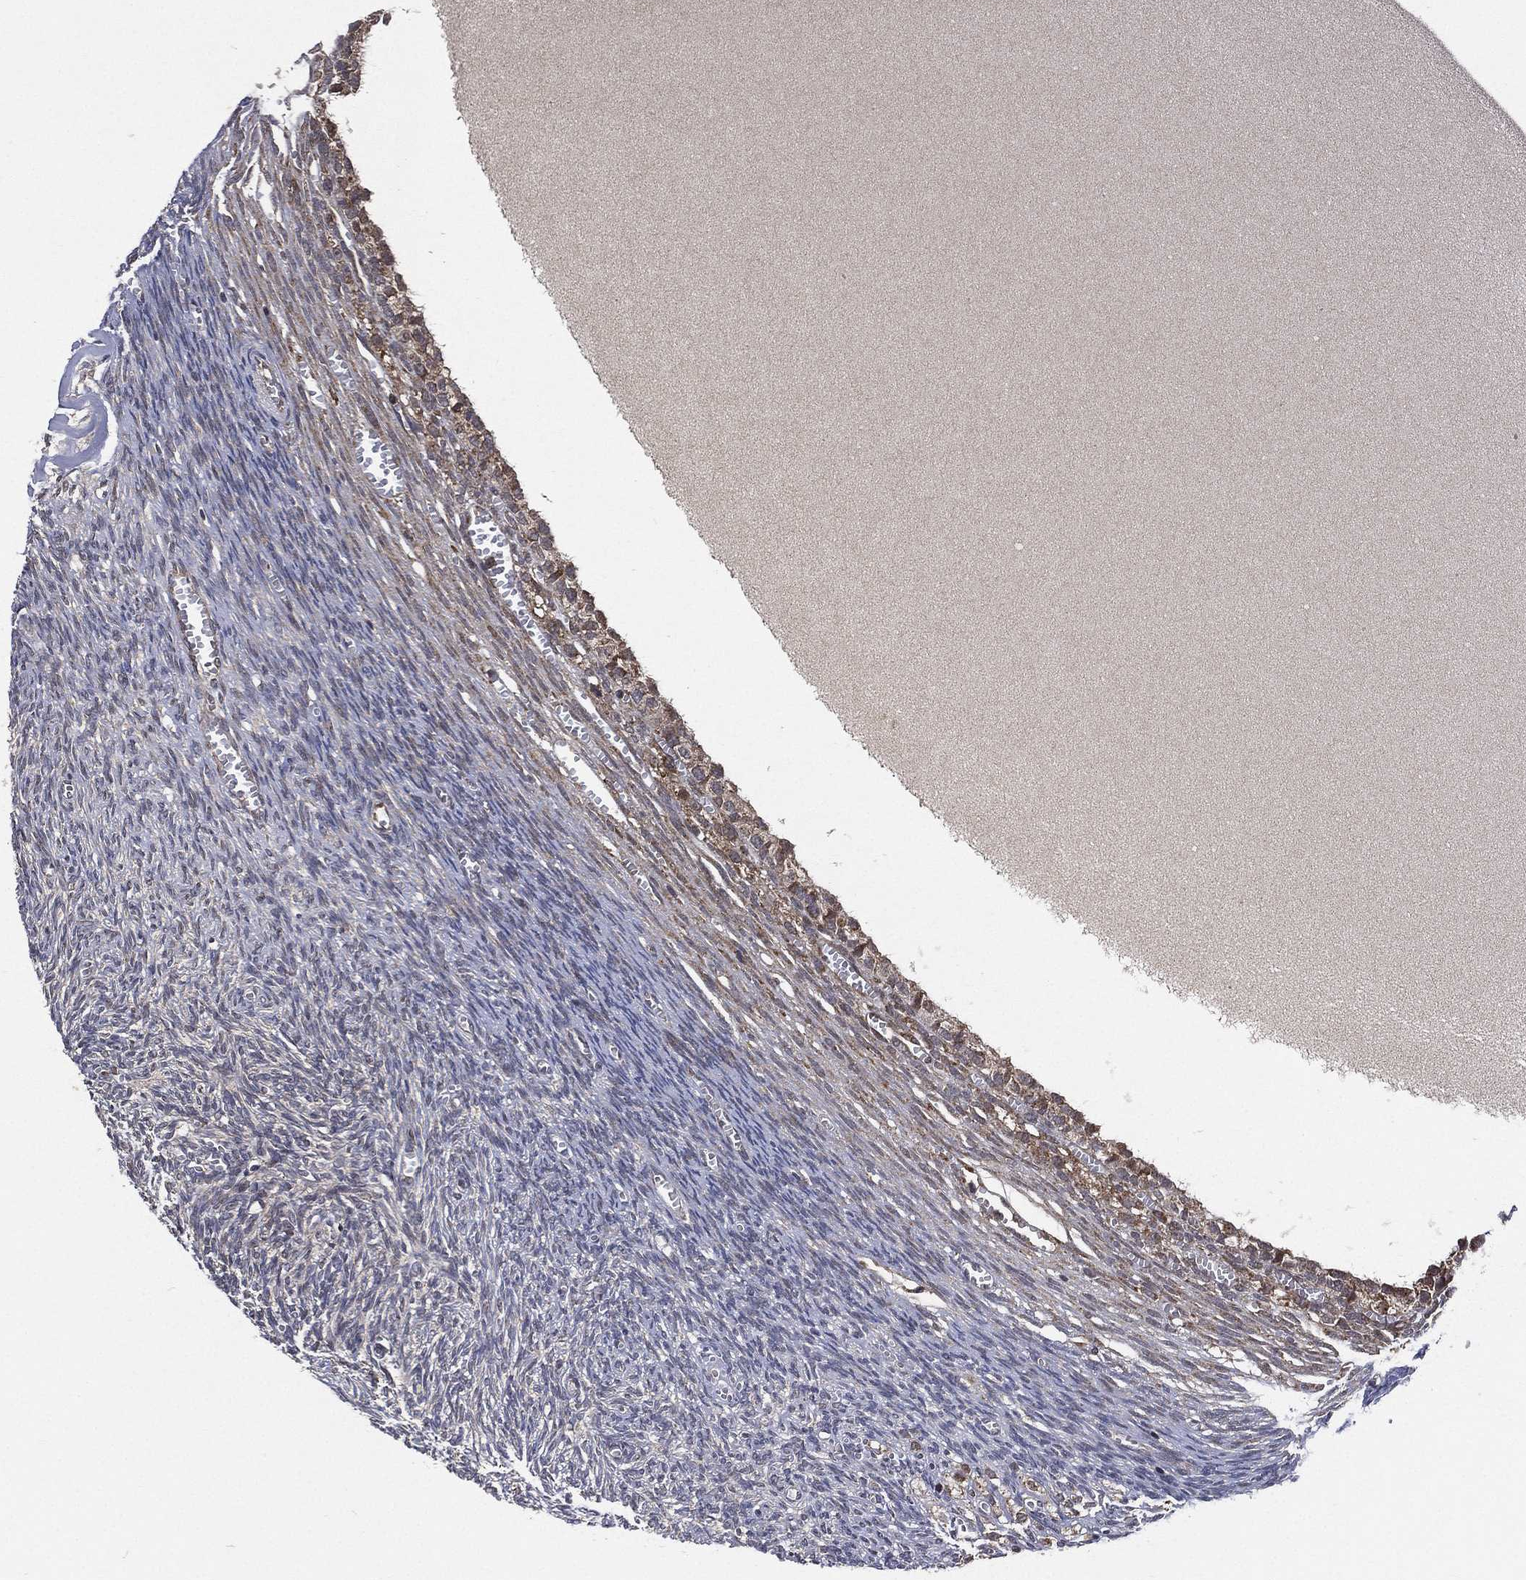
{"staining": {"intensity": "strong", "quantity": "25%-75%", "location": "cytoplasmic/membranous"}, "tissue": "ovary", "cell_type": "Follicle cells", "image_type": "normal", "snomed": [{"axis": "morphology", "description": "Normal tissue, NOS"}, {"axis": "topography", "description": "Ovary"}], "caption": "Immunohistochemistry (IHC) histopathology image of benign ovary stained for a protein (brown), which shows high levels of strong cytoplasmic/membranous positivity in about 25%-75% of follicle cells.", "gene": "RAB11FIP4", "patient": {"sex": "female", "age": 43}}